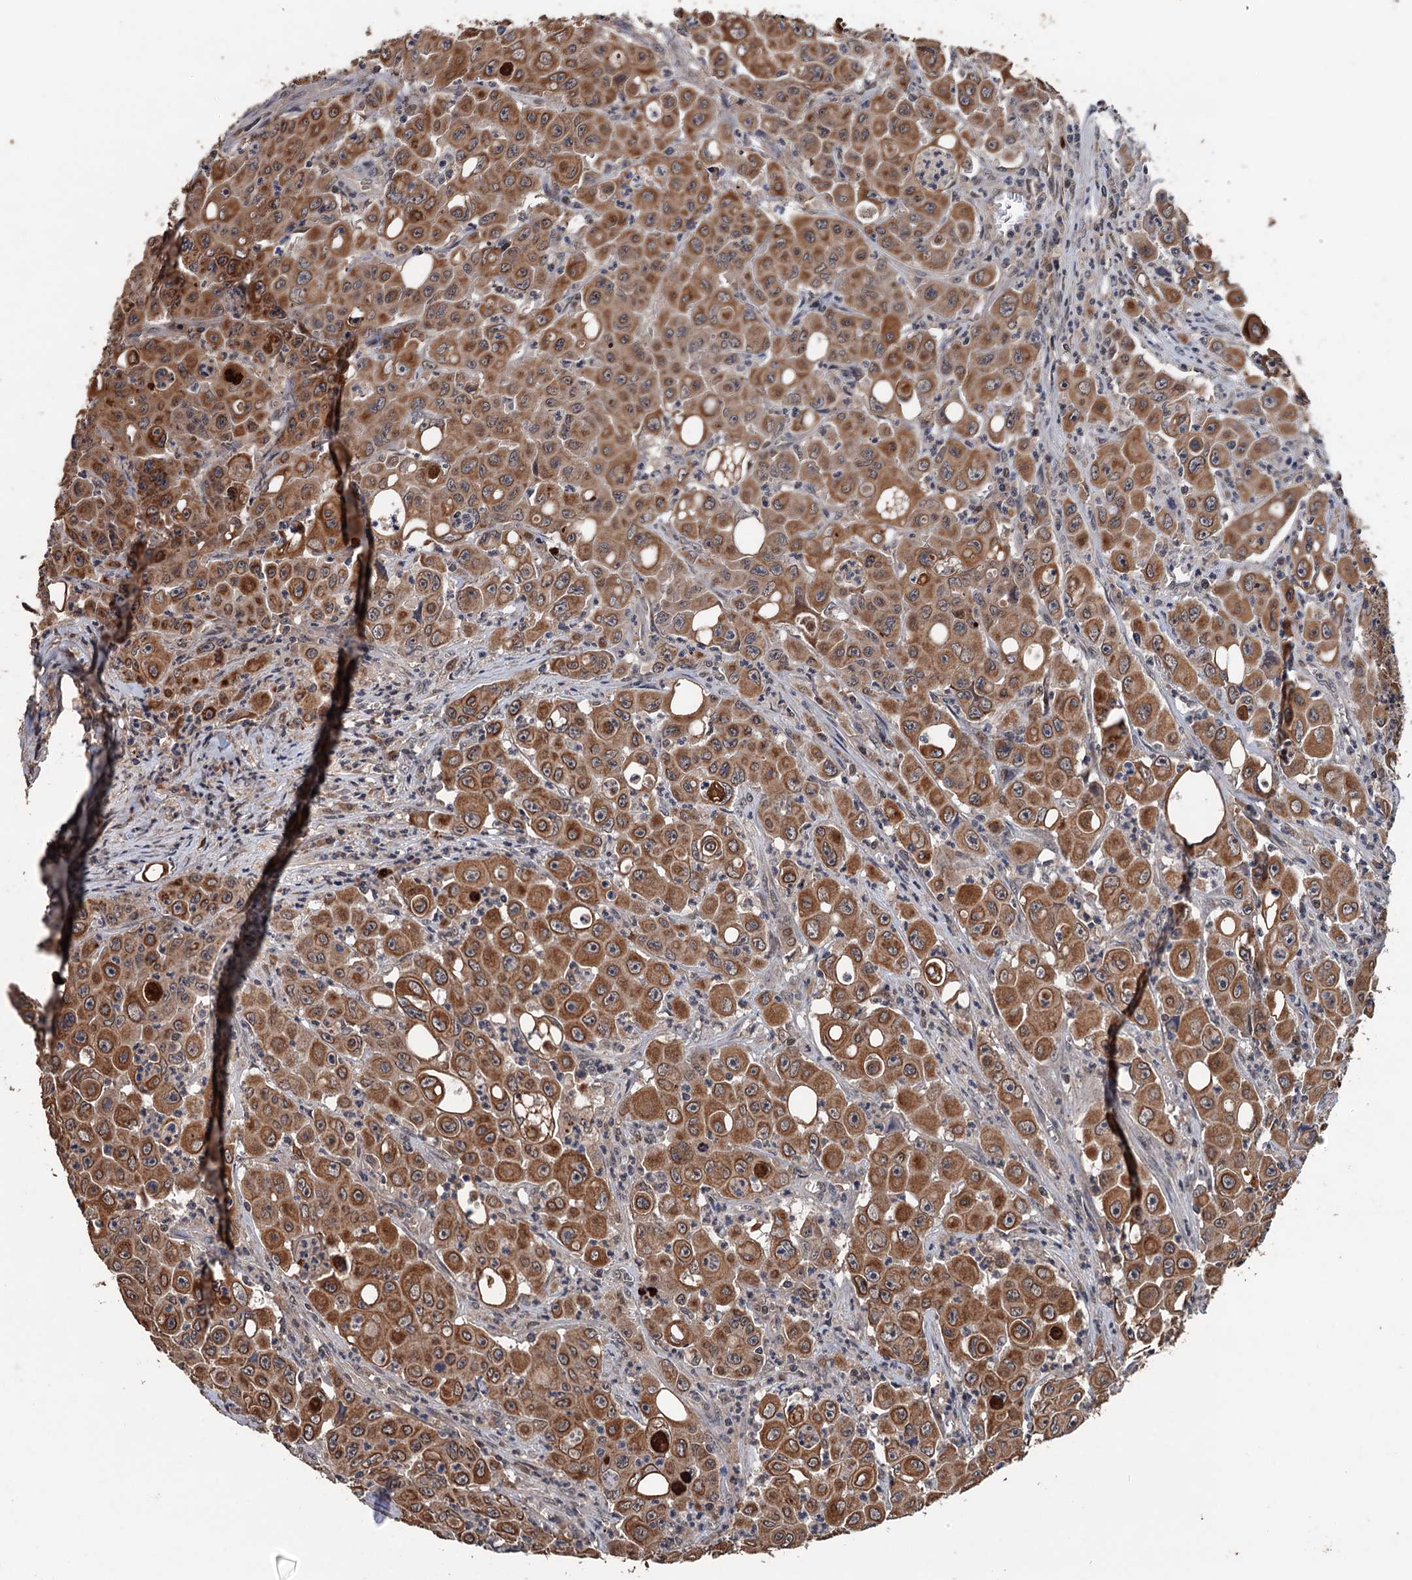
{"staining": {"intensity": "moderate", "quantity": ">75%", "location": "cytoplasmic/membranous"}, "tissue": "colorectal cancer", "cell_type": "Tumor cells", "image_type": "cancer", "snomed": [{"axis": "morphology", "description": "Adenocarcinoma, NOS"}, {"axis": "topography", "description": "Colon"}], "caption": "Immunohistochemical staining of colorectal cancer exhibits medium levels of moderate cytoplasmic/membranous expression in approximately >75% of tumor cells.", "gene": "ZNF438", "patient": {"sex": "male", "age": 51}}